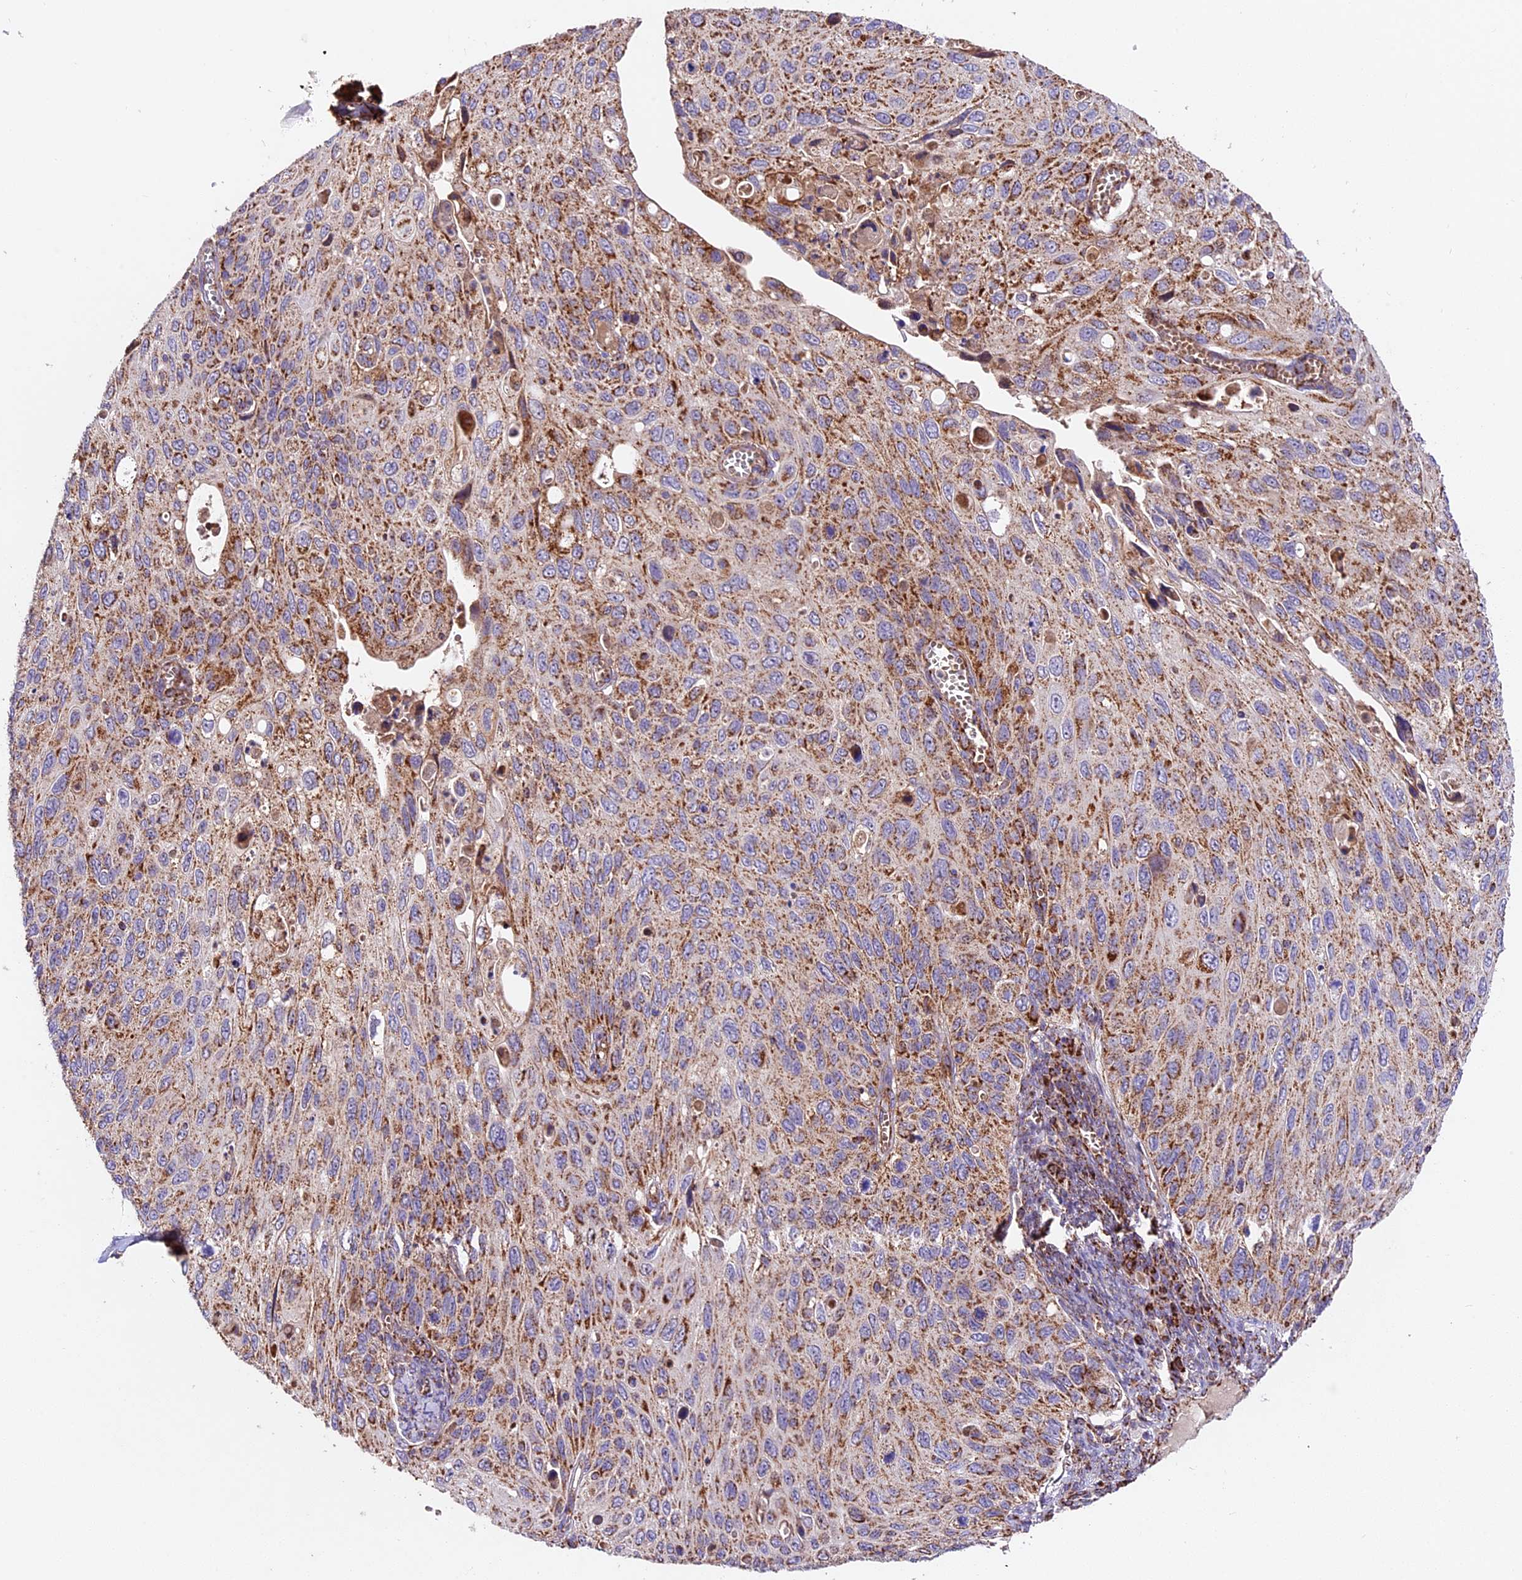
{"staining": {"intensity": "moderate", "quantity": ">75%", "location": "cytoplasmic/membranous"}, "tissue": "cervical cancer", "cell_type": "Tumor cells", "image_type": "cancer", "snomed": [{"axis": "morphology", "description": "Squamous cell carcinoma, NOS"}, {"axis": "topography", "description": "Cervix"}], "caption": "Tumor cells reveal medium levels of moderate cytoplasmic/membranous positivity in about >75% of cells in cervical squamous cell carcinoma. Immunohistochemistry (ihc) stains the protein in brown and the nuclei are stained blue.", "gene": "NDUFA8", "patient": {"sex": "female", "age": 70}}